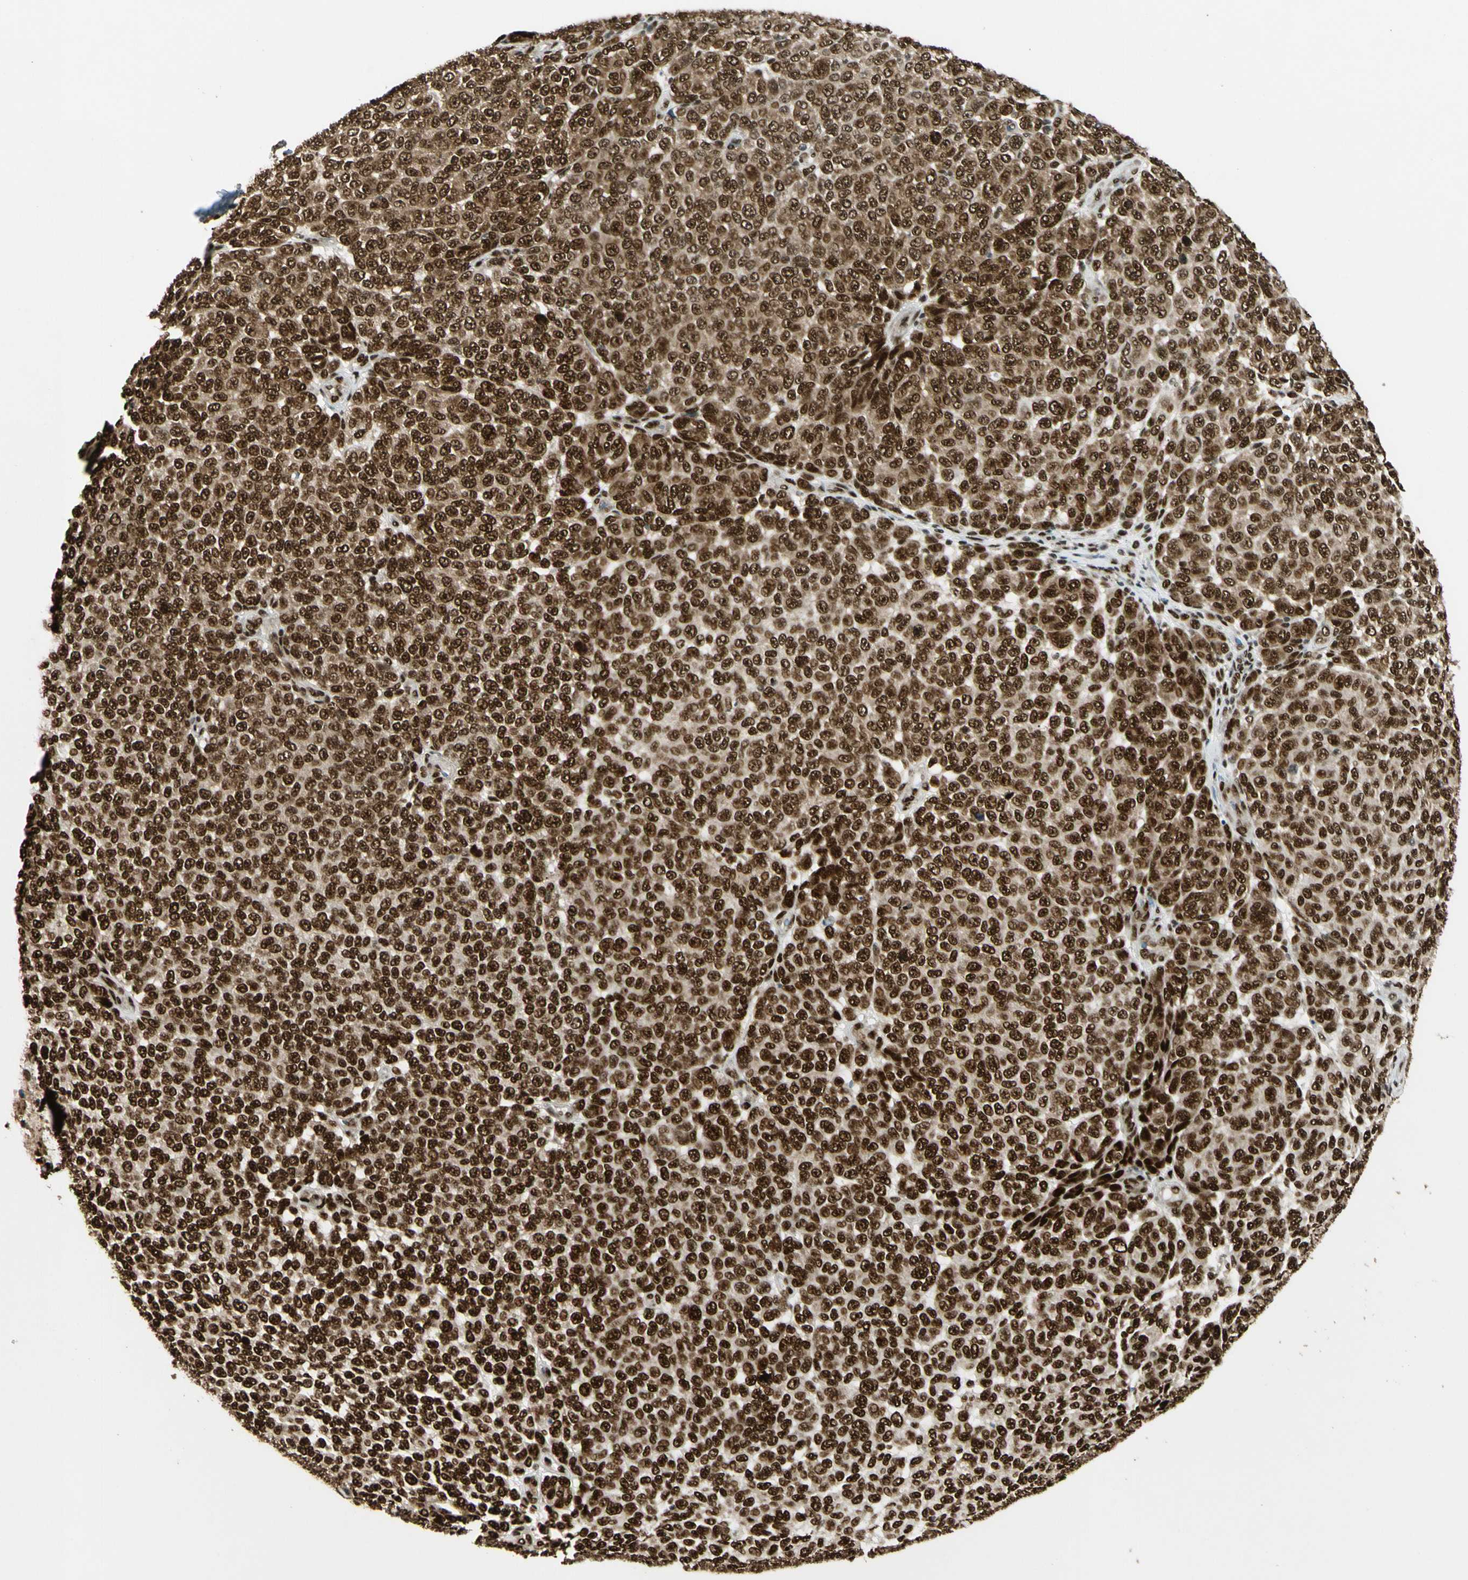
{"staining": {"intensity": "strong", "quantity": ">75%", "location": "nuclear"}, "tissue": "melanoma", "cell_type": "Tumor cells", "image_type": "cancer", "snomed": [{"axis": "morphology", "description": "Malignant melanoma, NOS"}, {"axis": "topography", "description": "Skin"}], "caption": "Melanoma stained with IHC reveals strong nuclear positivity in approximately >75% of tumor cells. (DAB (3,3'-diaminobenzidine) = brown stain, brightfield microscopy at high magnification).", "gene": "FUS", "patient": {"sex": "male", "age": 59}}